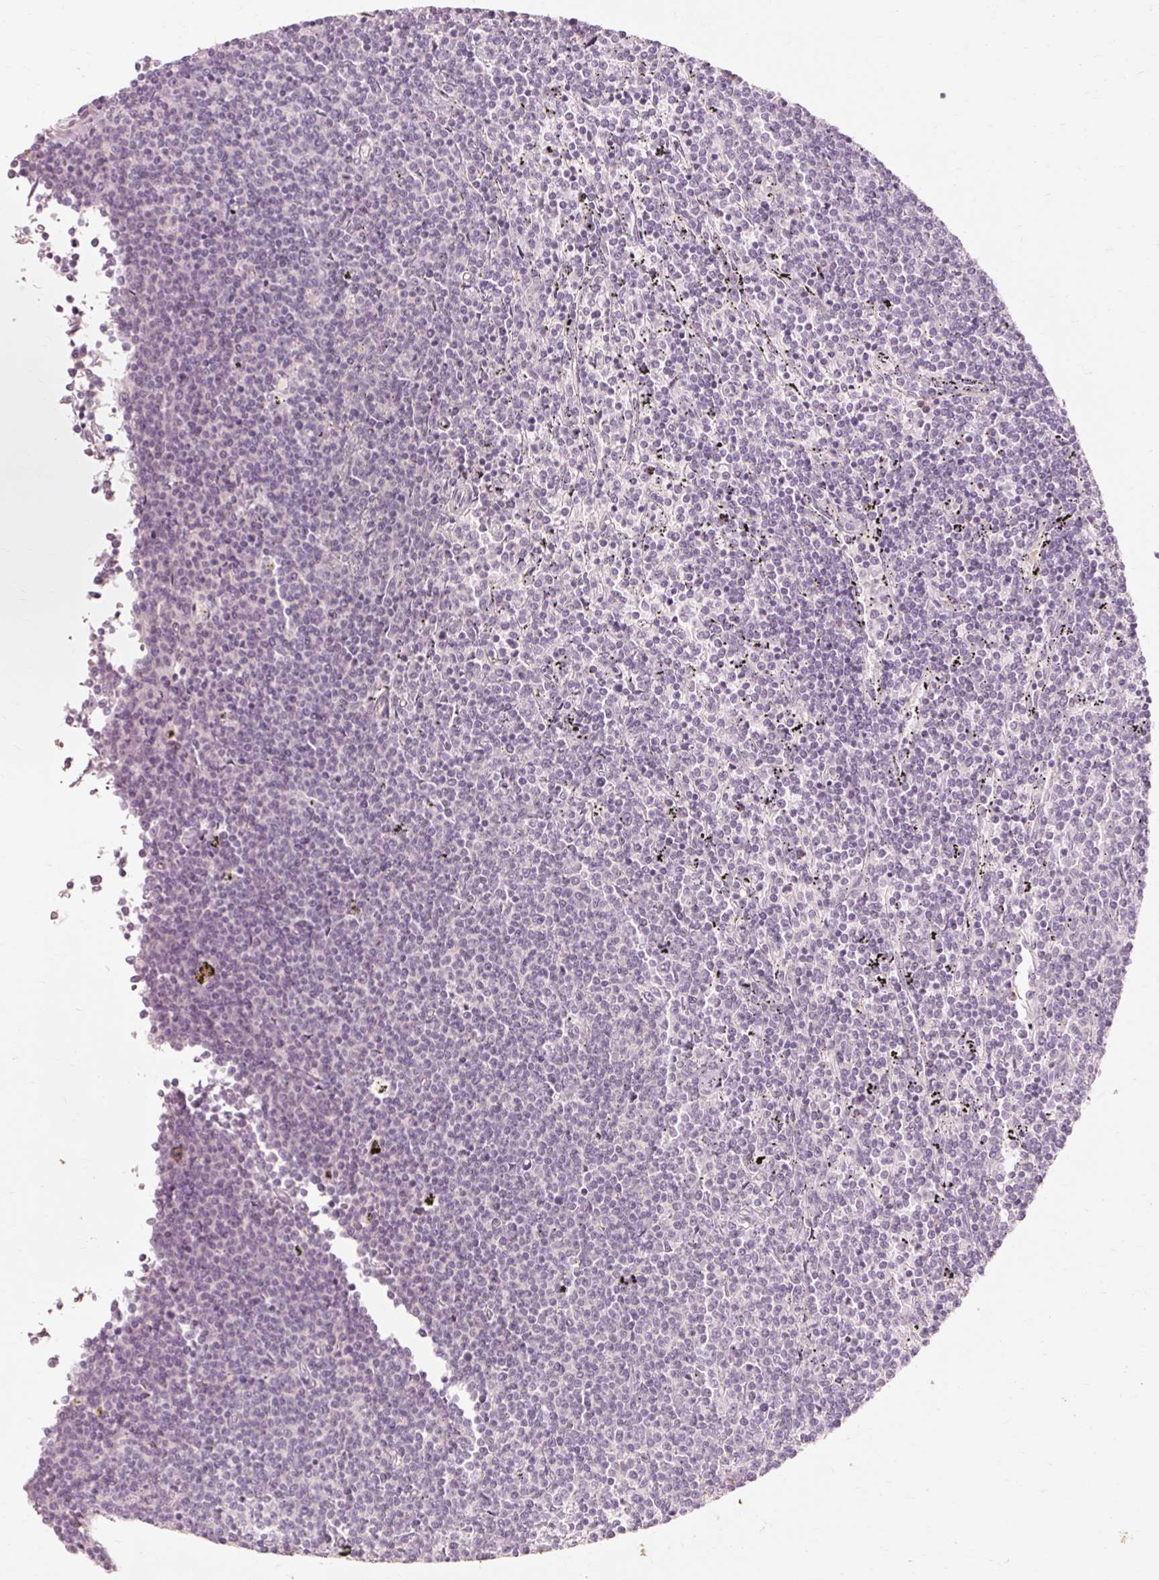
{"staining": {"intensity": "negative", "quantity": "none", "location": "none"}, "tissue": "lymphoma", "cell_type": "Tumor cells", "image_type": "cancer", "snomed": [{"axis": "morphology", "description": "Malignant lymphoma, non-Hodgkin's type, Low grade"}, {"axis": "topography", "description": "Spleen"}], "caption": "A micrograph of human lymphoma is negative for staining in tumor cells.", "gene": "TRIM73", "patient": {"sex": "female", "age": 50}}